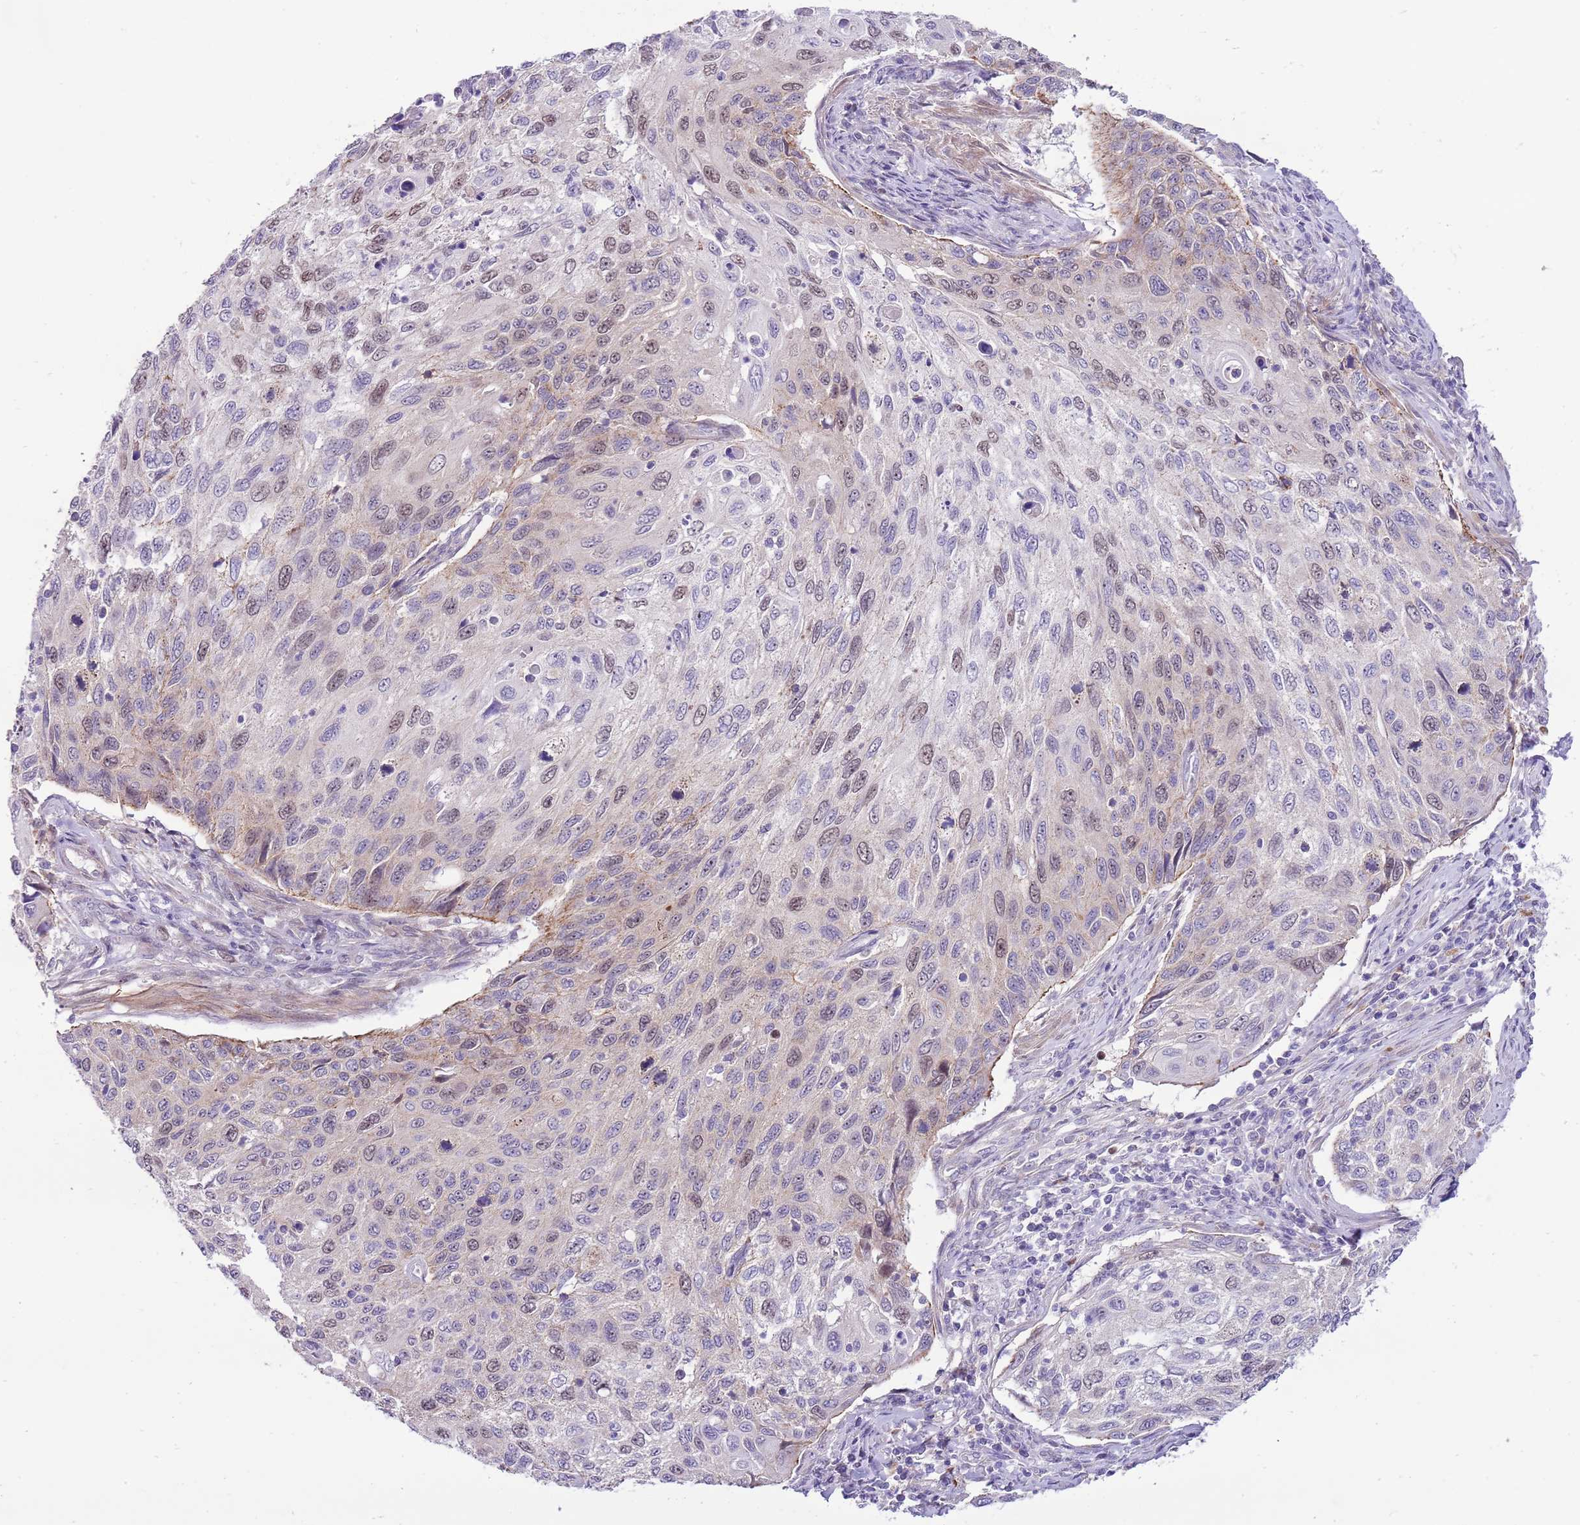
{"staining": {"intensity": "negative", "quantity": "none", "location": "none"}, "tissue": "cervical cancer", "cell_type": "Tumor cells", "image_type": "cancer", "snomed": [{"axis": "morphology", "description": "Squamous cell carcinoma, NOS"}, {"axis": "topography", "description": "Cervix"}], "caption": "IHC image of cervical cancer (squamous cell carcinoma) stained for a protein (brown), which exhibits no staining in tumor cells.", "gene": "FBRSL1", "patient": {"sex": "female", "age": 70}}